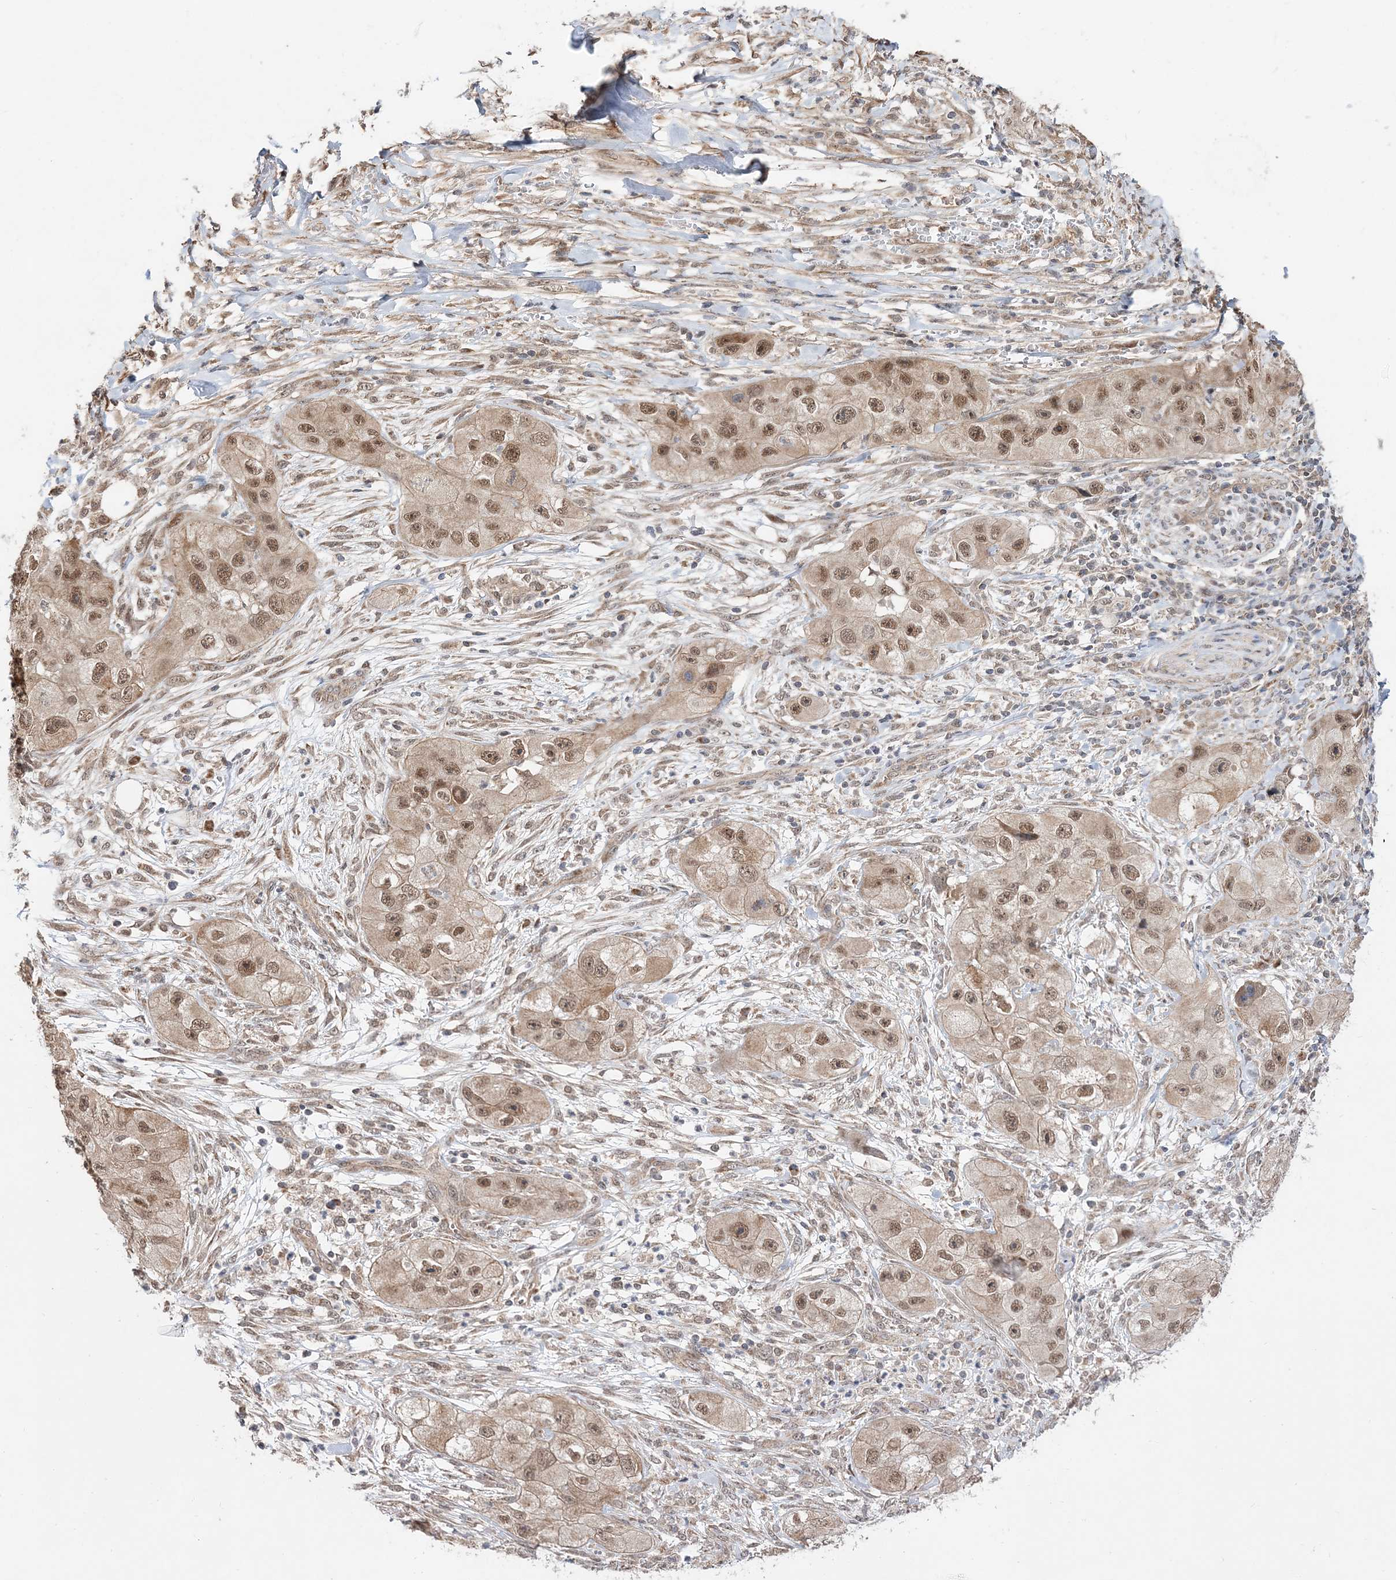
{"staining": {"intensity": "moderate", "quantity": ">75%", "location": "cytoplasmic/membranous,nuclear"}, "tissue": "skin cancer", "cell_type": "Tumor cells", "image_type": "cancer", "snomed": [{"axis": "morphology", "description": "Squamous cell carcinoma, NOS"}, {"axis": "topography", "description": "Skin"}, {"axis": "topography", "description": "Subcutis"}], "caption": "The photomicrograph demonstrates staining of squamous cell carcinoma (skin), revealing moderate cytoplasmic/membranous and nuclear protein expression (brown color) within tumor cells.", "gene": "DALRD3", "patient": {"sex": "male", "age": 73}}